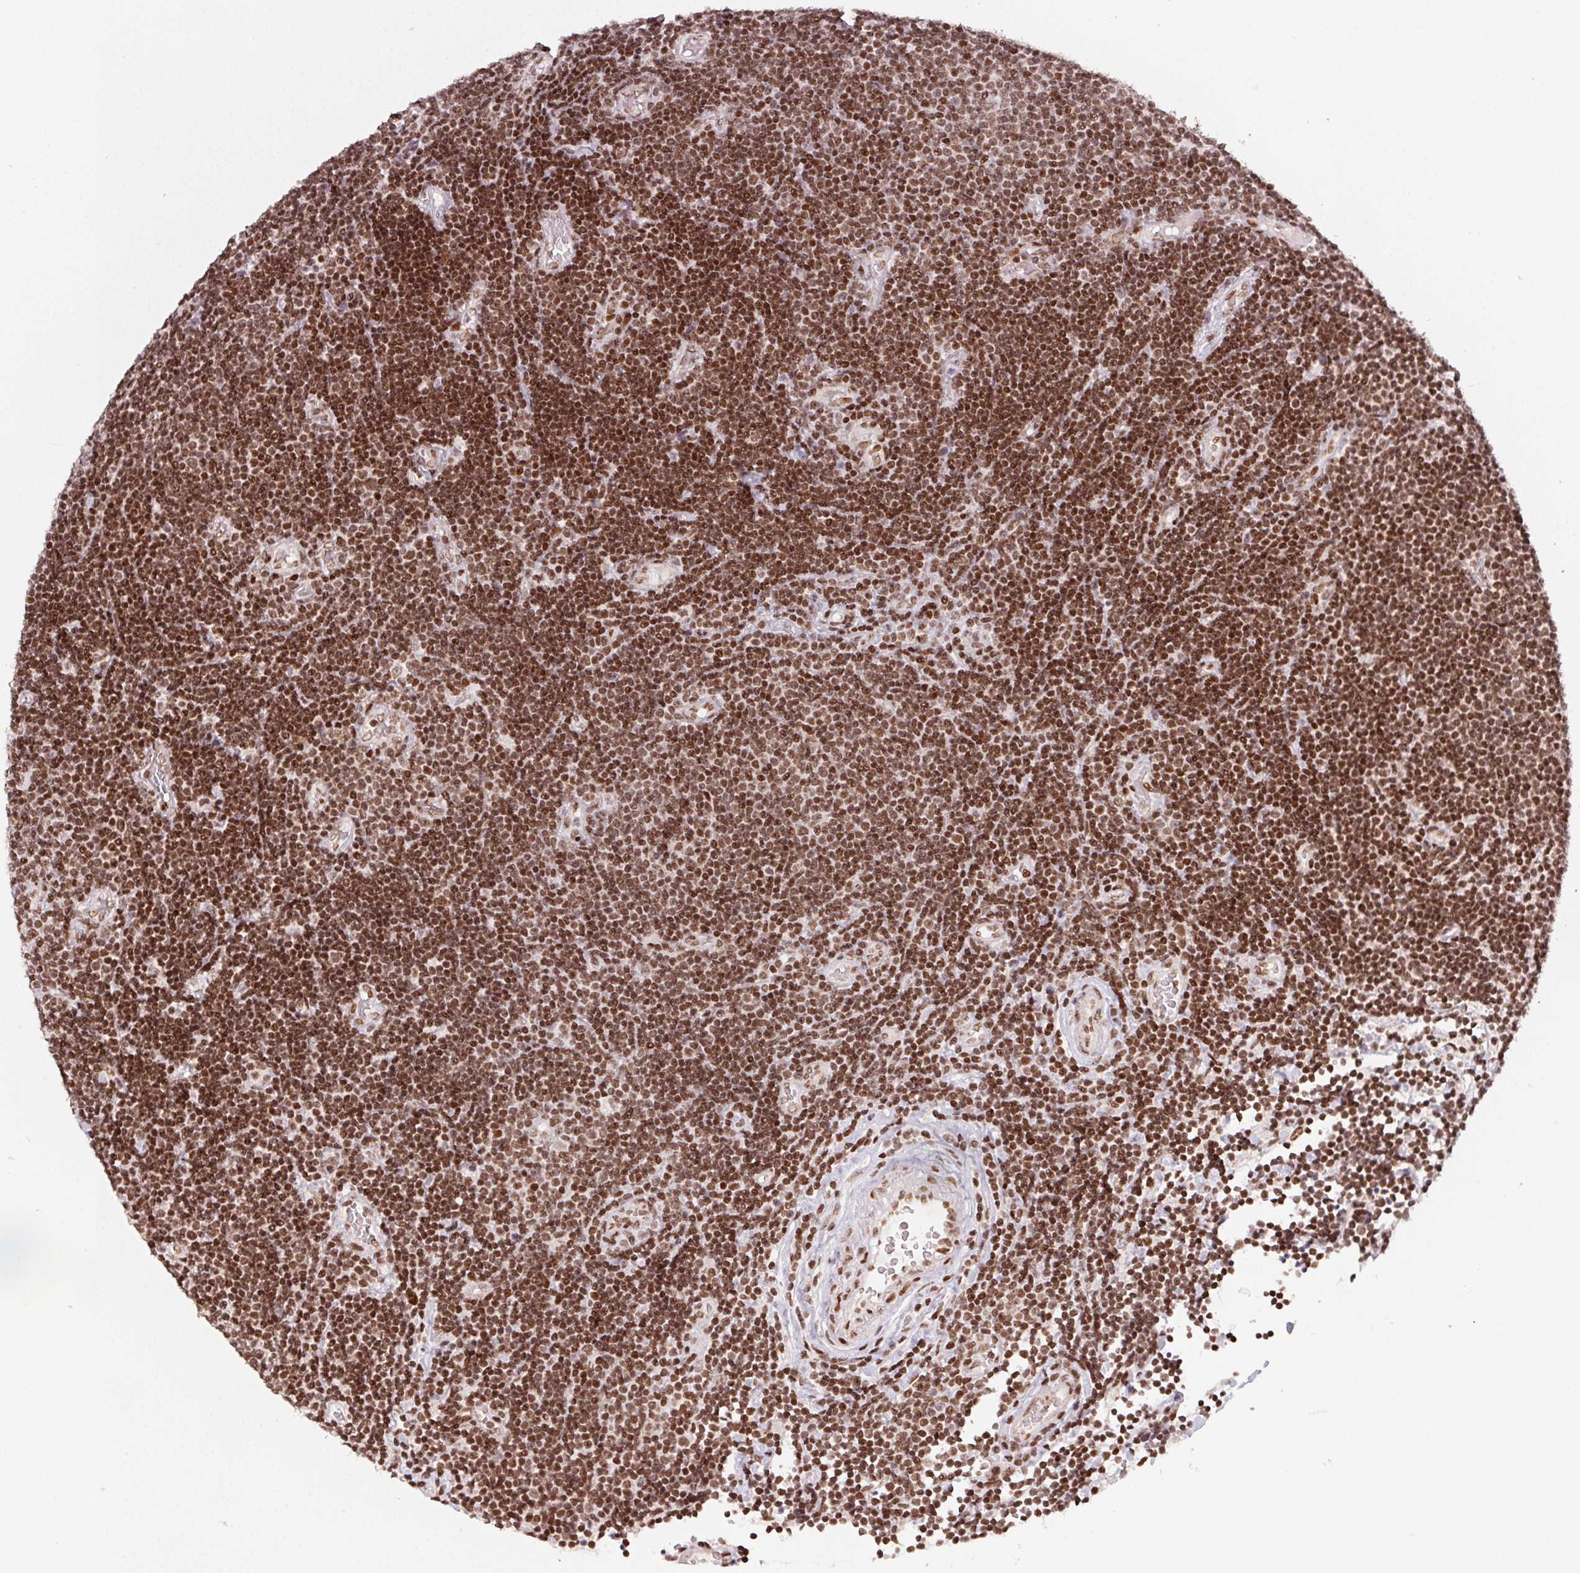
{"staining": {"intensity": "strong", "quantity": "25%-75%", "location": "nuclear"}, "tissue": "lymphoma", "cell_type": "Tumor cells", "image_type": "cancer", "snomed": [{"axis": "morphology", "description": "Malignant lymphoma, non-Hodgkin's type, Low grade"}, {"axis": "topography", "description": "Brain"}], "caption": "Human malignant lymphoma, non-Hodgkin's type (low-grade) stained with a protein marker exhibits strong staining in tumor cells.", "gene": "KMT2A", "patient": {"sex": "female", "age": 66}}